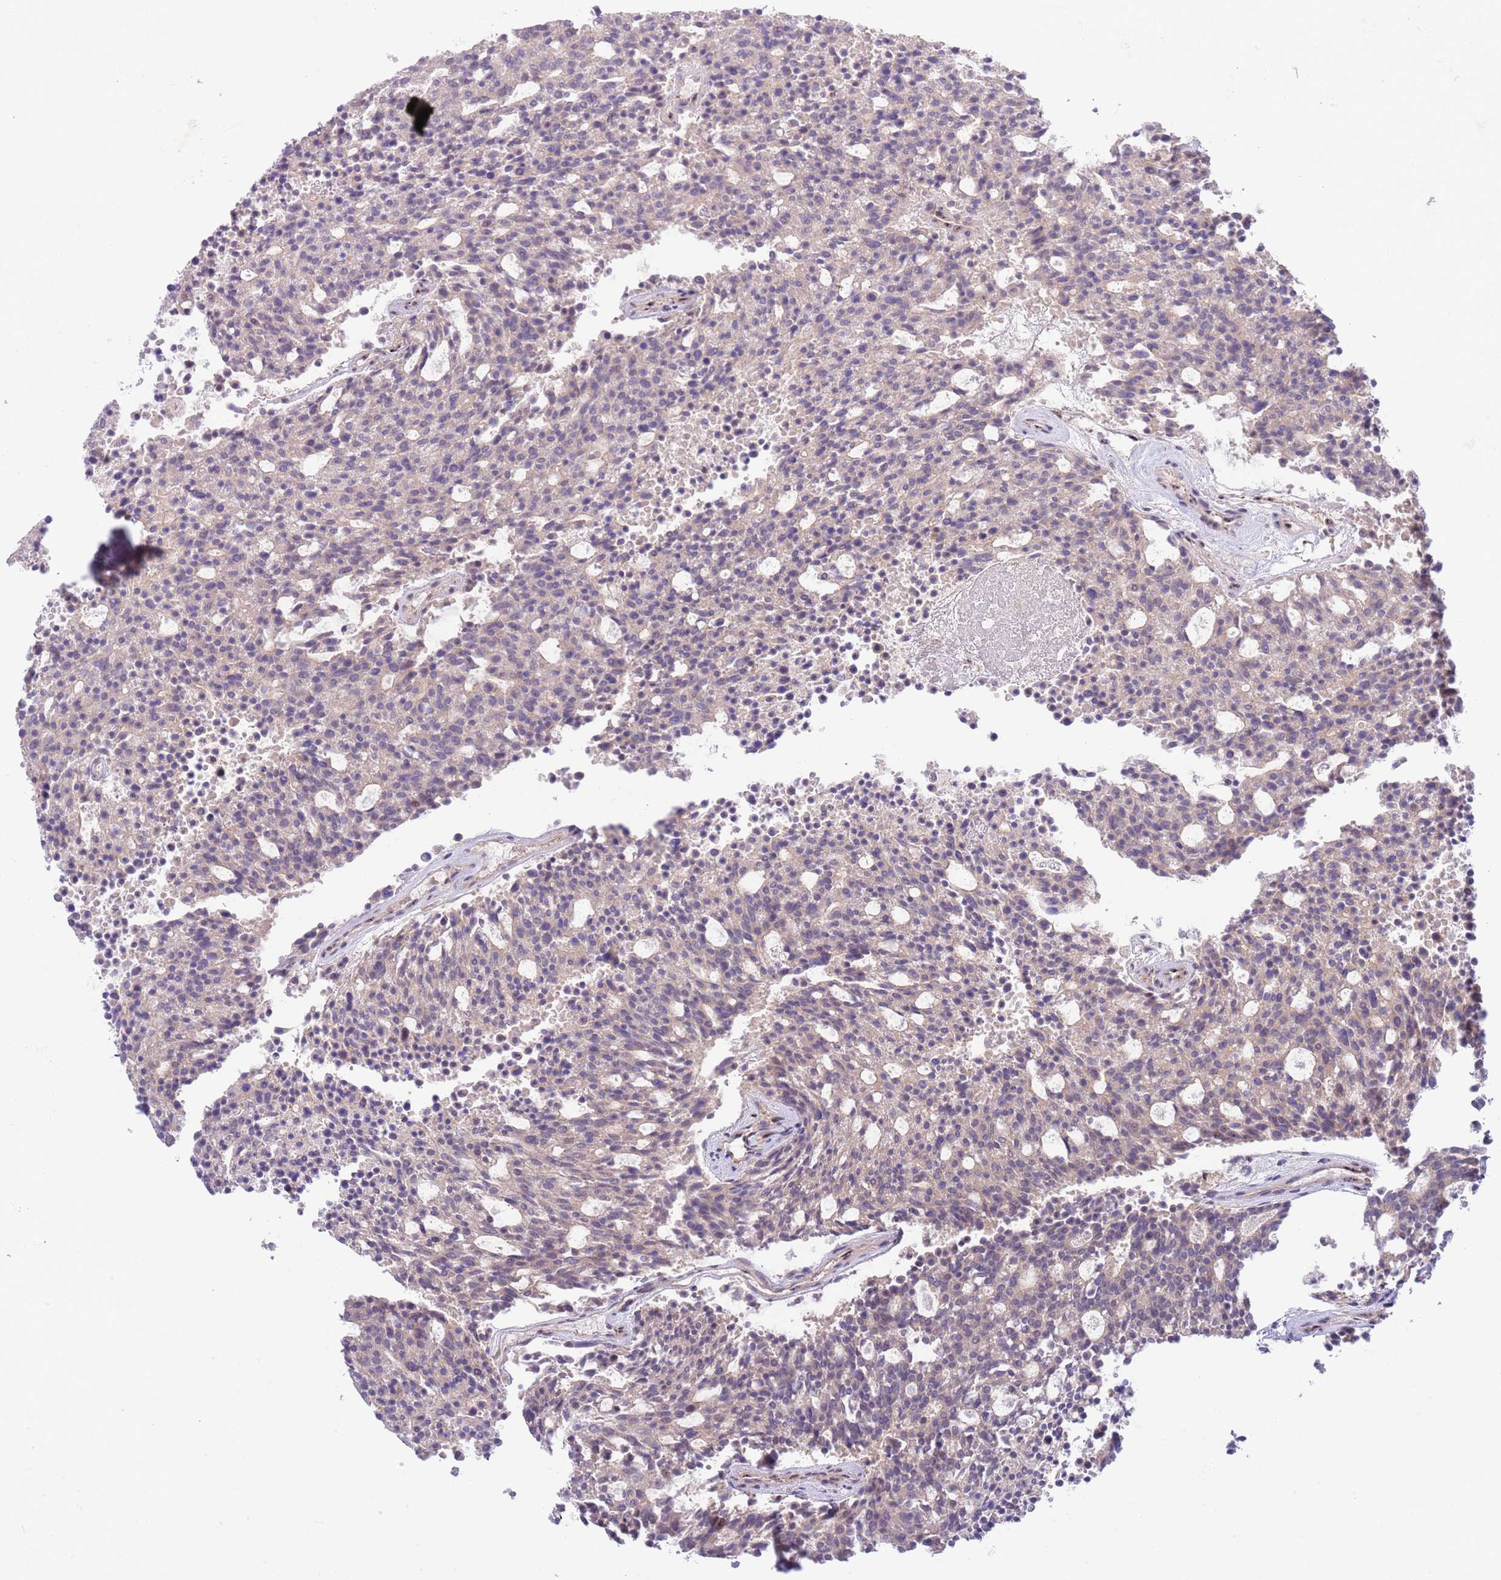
{"staining": {"intensity": "negative", "quantity": "none", "location": "none"}, "tissue": "carcinoid", "cell_type": "Tumor cells", "image_type": "cancer", "snomed": [{"axis": "morphology", "description": "Carcinoid, malignant, NOS"}, {"axis": "topography", "description": "Pancreas"}], "caption": "There is no significant expression in tumor cells of carcinoid.", "gene": "PRR16", "patient": {"sex": "female", "age": 54}}